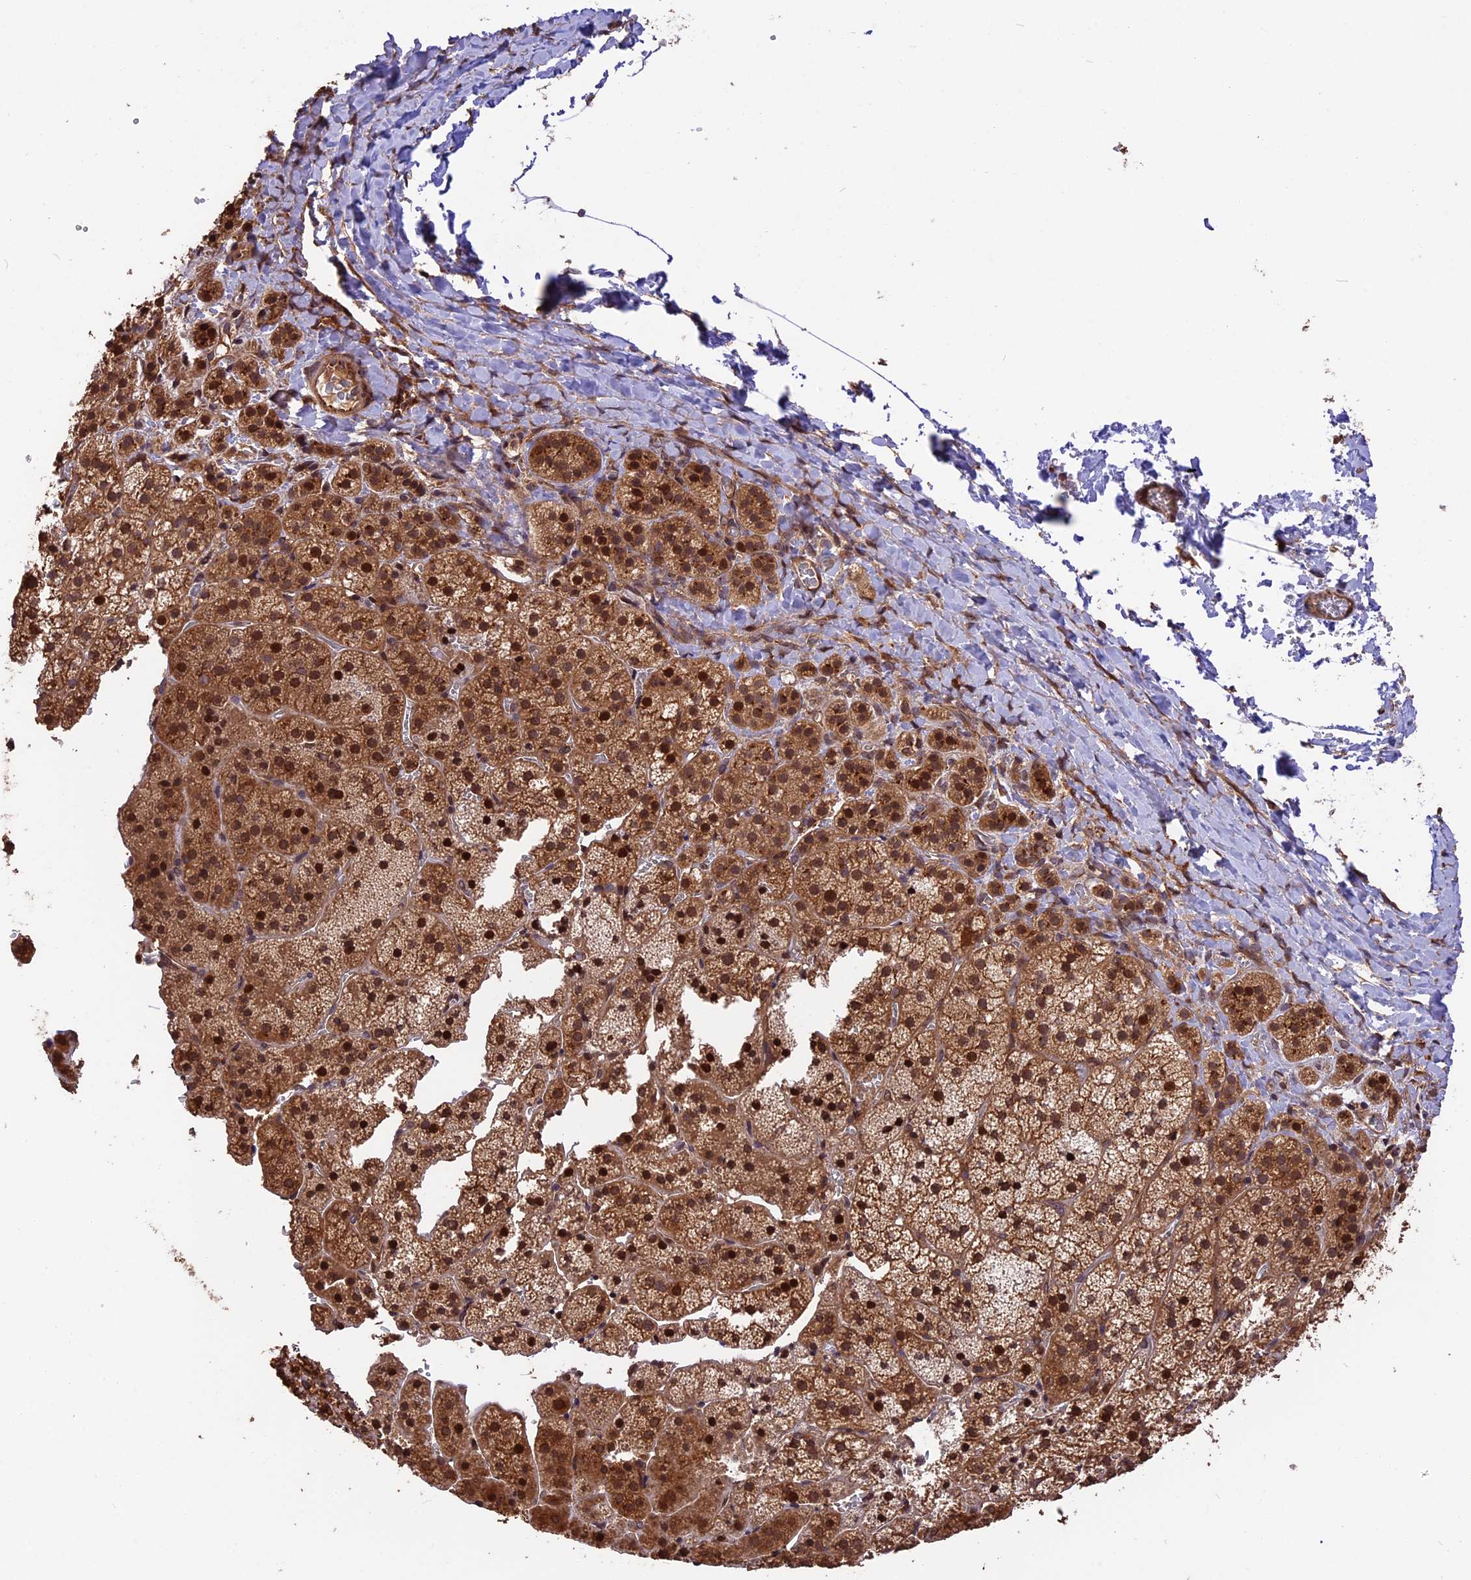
{"staining": {"intensity": "strong", "quantity": ">75%", "location": "cytoplasmic/membranous,nuclear"}, "tissue": "adrenal gland", "cell_type": "Glandular cells", "image_type": "normal", "snomed": [{"axis": "morphology", "description": "Normal tissue, NOS"}, {"axis": "topography", "description": "Adrenal gland"}], "caption": "Immunohistochemistry of normal human adrenal gland displays high levels of strong cytoplasmic/membranous,nuclear staining in approximately >75% of glandular cells. Immunohistochemistry stains the protein of interest in brown and the nuclei are stained blue.", "gene": "ESCO1", "patient": {"sex": "female", "age": 44}}